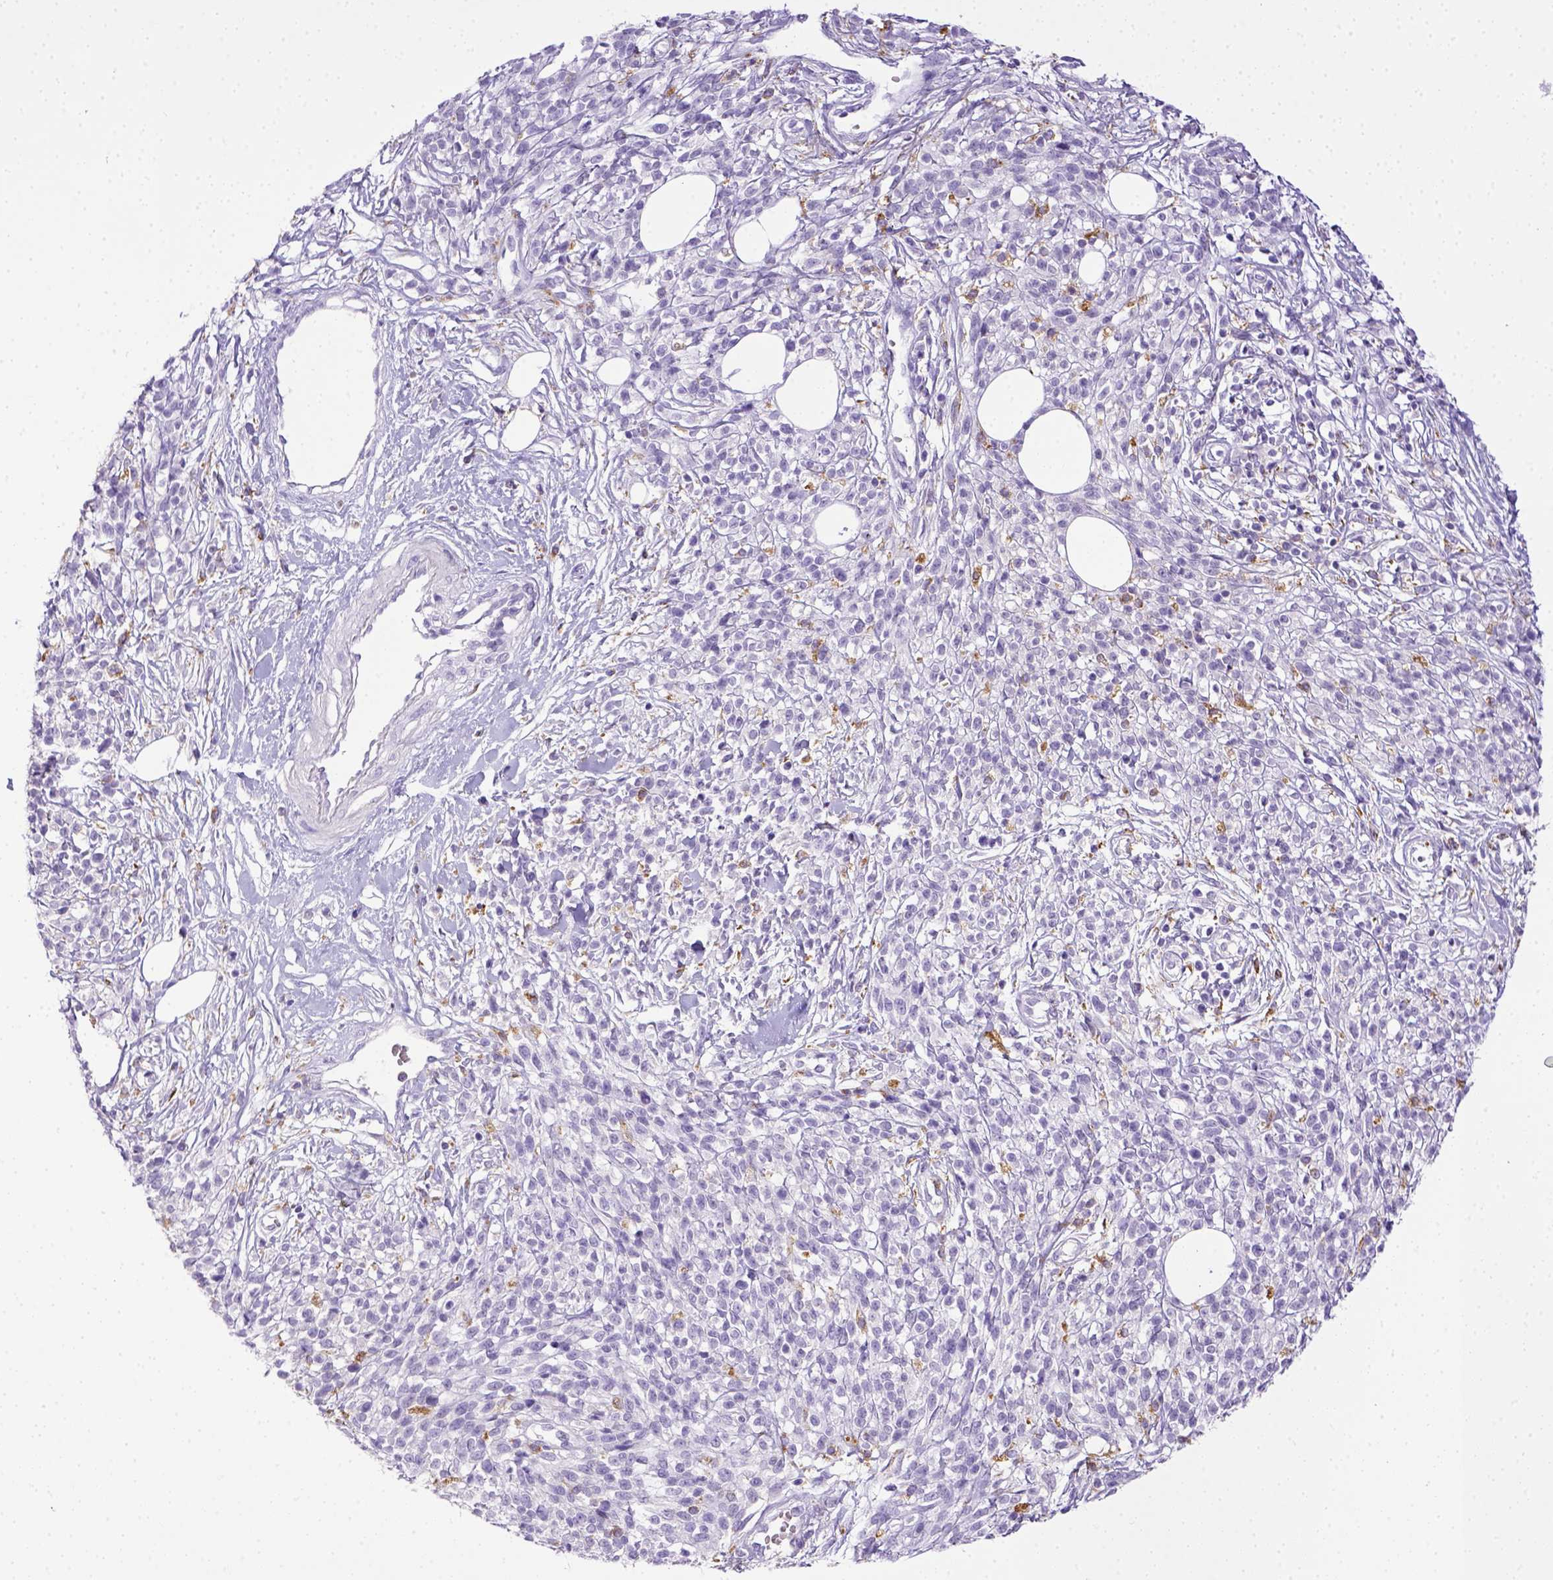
{"staining": {"intensity": "negative", "quantity": "none", "location": "none"}, "tissue": "melanoma", "cell_type": "Tumor cells", "image_type": "cancer", "snomed": [{"axis": "morphology", "description": "Malignant melanoma, NOS"}, {"axis": "topography", "description": "Skin"}, {"axis": "topography", "description": "Skin of trunk"}], "caption": "Image shows no protein expression in tumor cells of malignant melanoma tissue.", "gene": "CD68", "patient": {"sex": "male", "age": 74}}